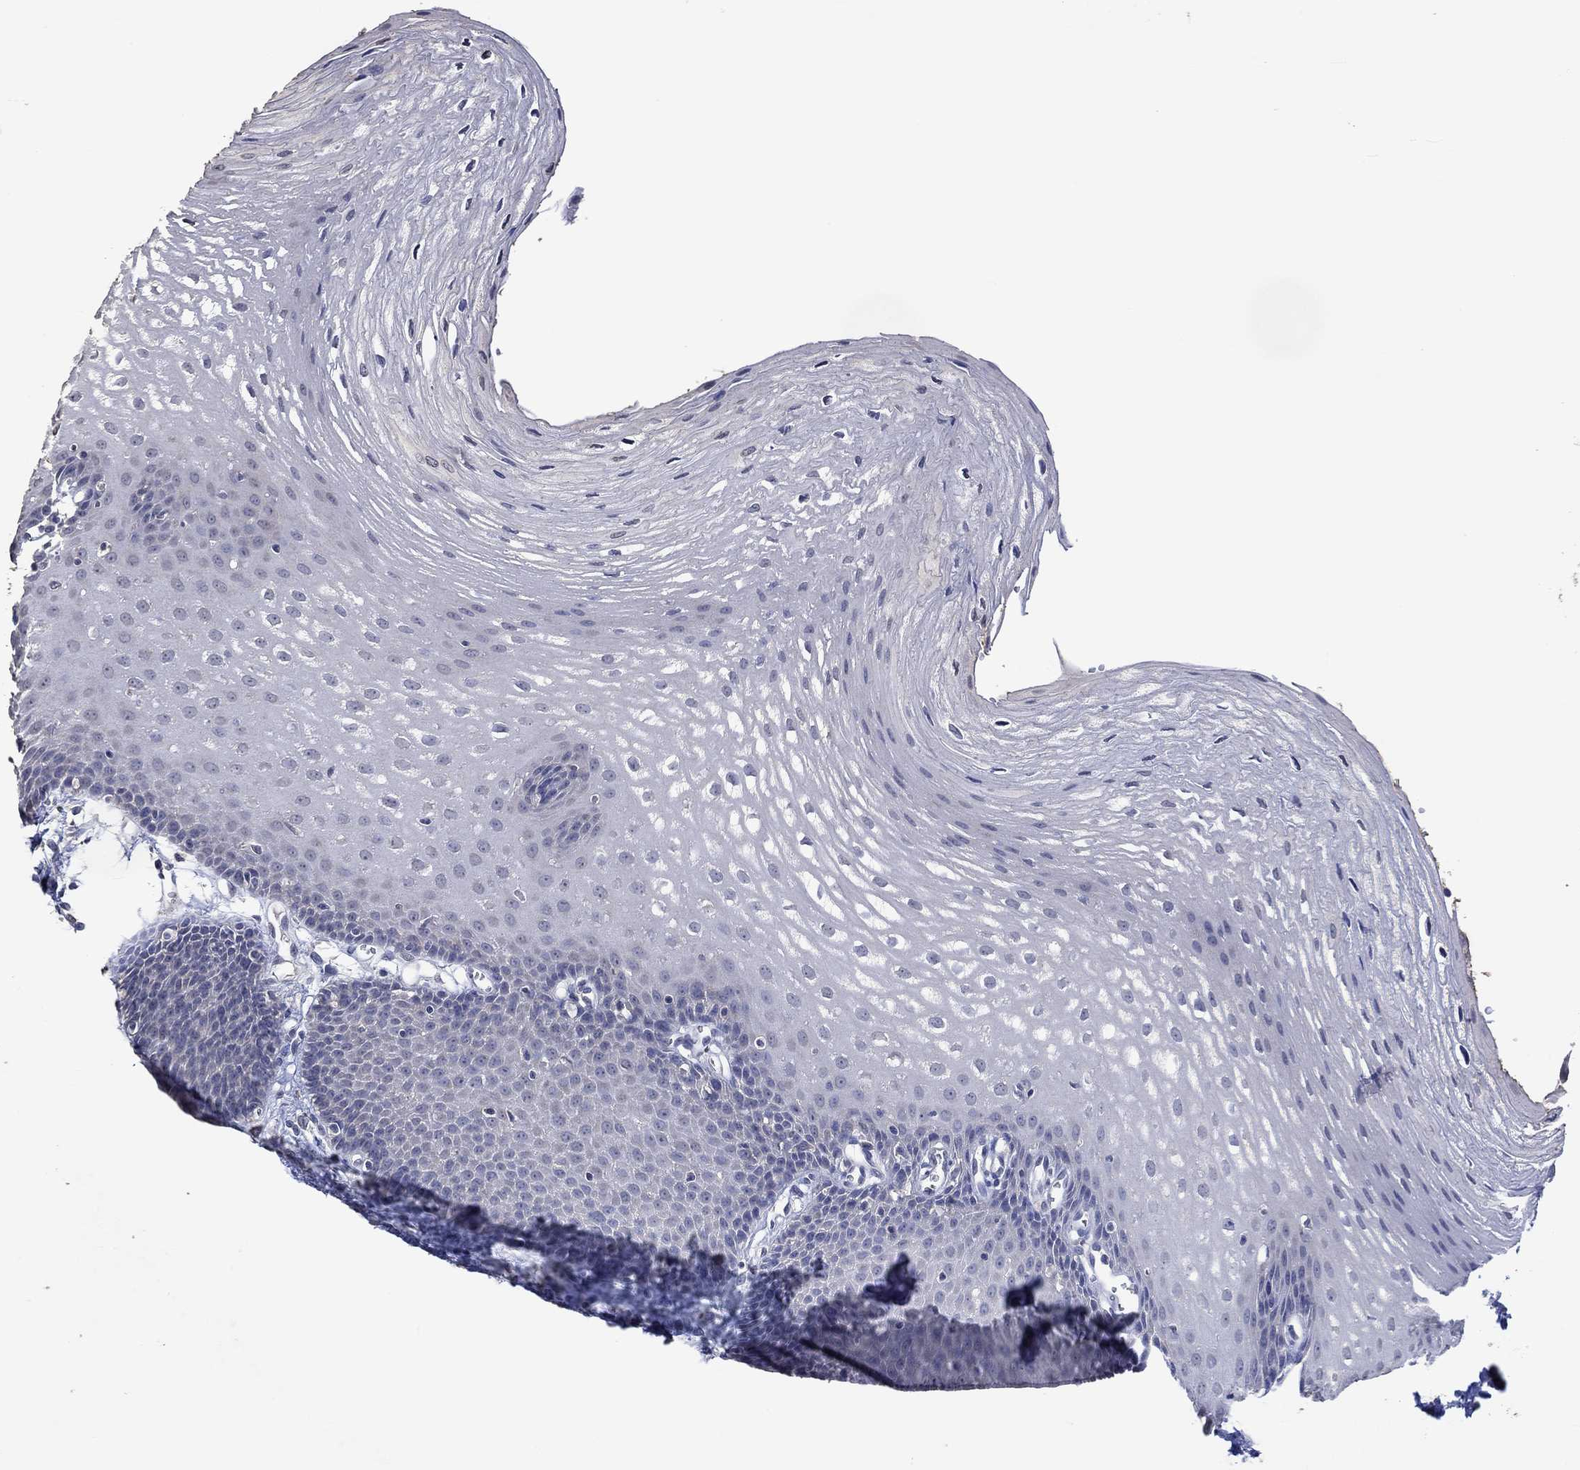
{"staining": {"intensity": "negative", "quantity": "none", "location": "none"}, "tissue": "esophagus", "cell_type": "Squamous epithelial cells", "image_type": "normal", "snomed": [{"axis": "morphology", "description": "Normal tissue, NOS"}, {"axis": "topography", "description": "Esophagus"}], "caption": "Photomicrograph shows no protein staining in squamous epithelial cells of normal esophagus.", "gene": "PTPN20", "patient": {"sex": "male", "age": 72}}